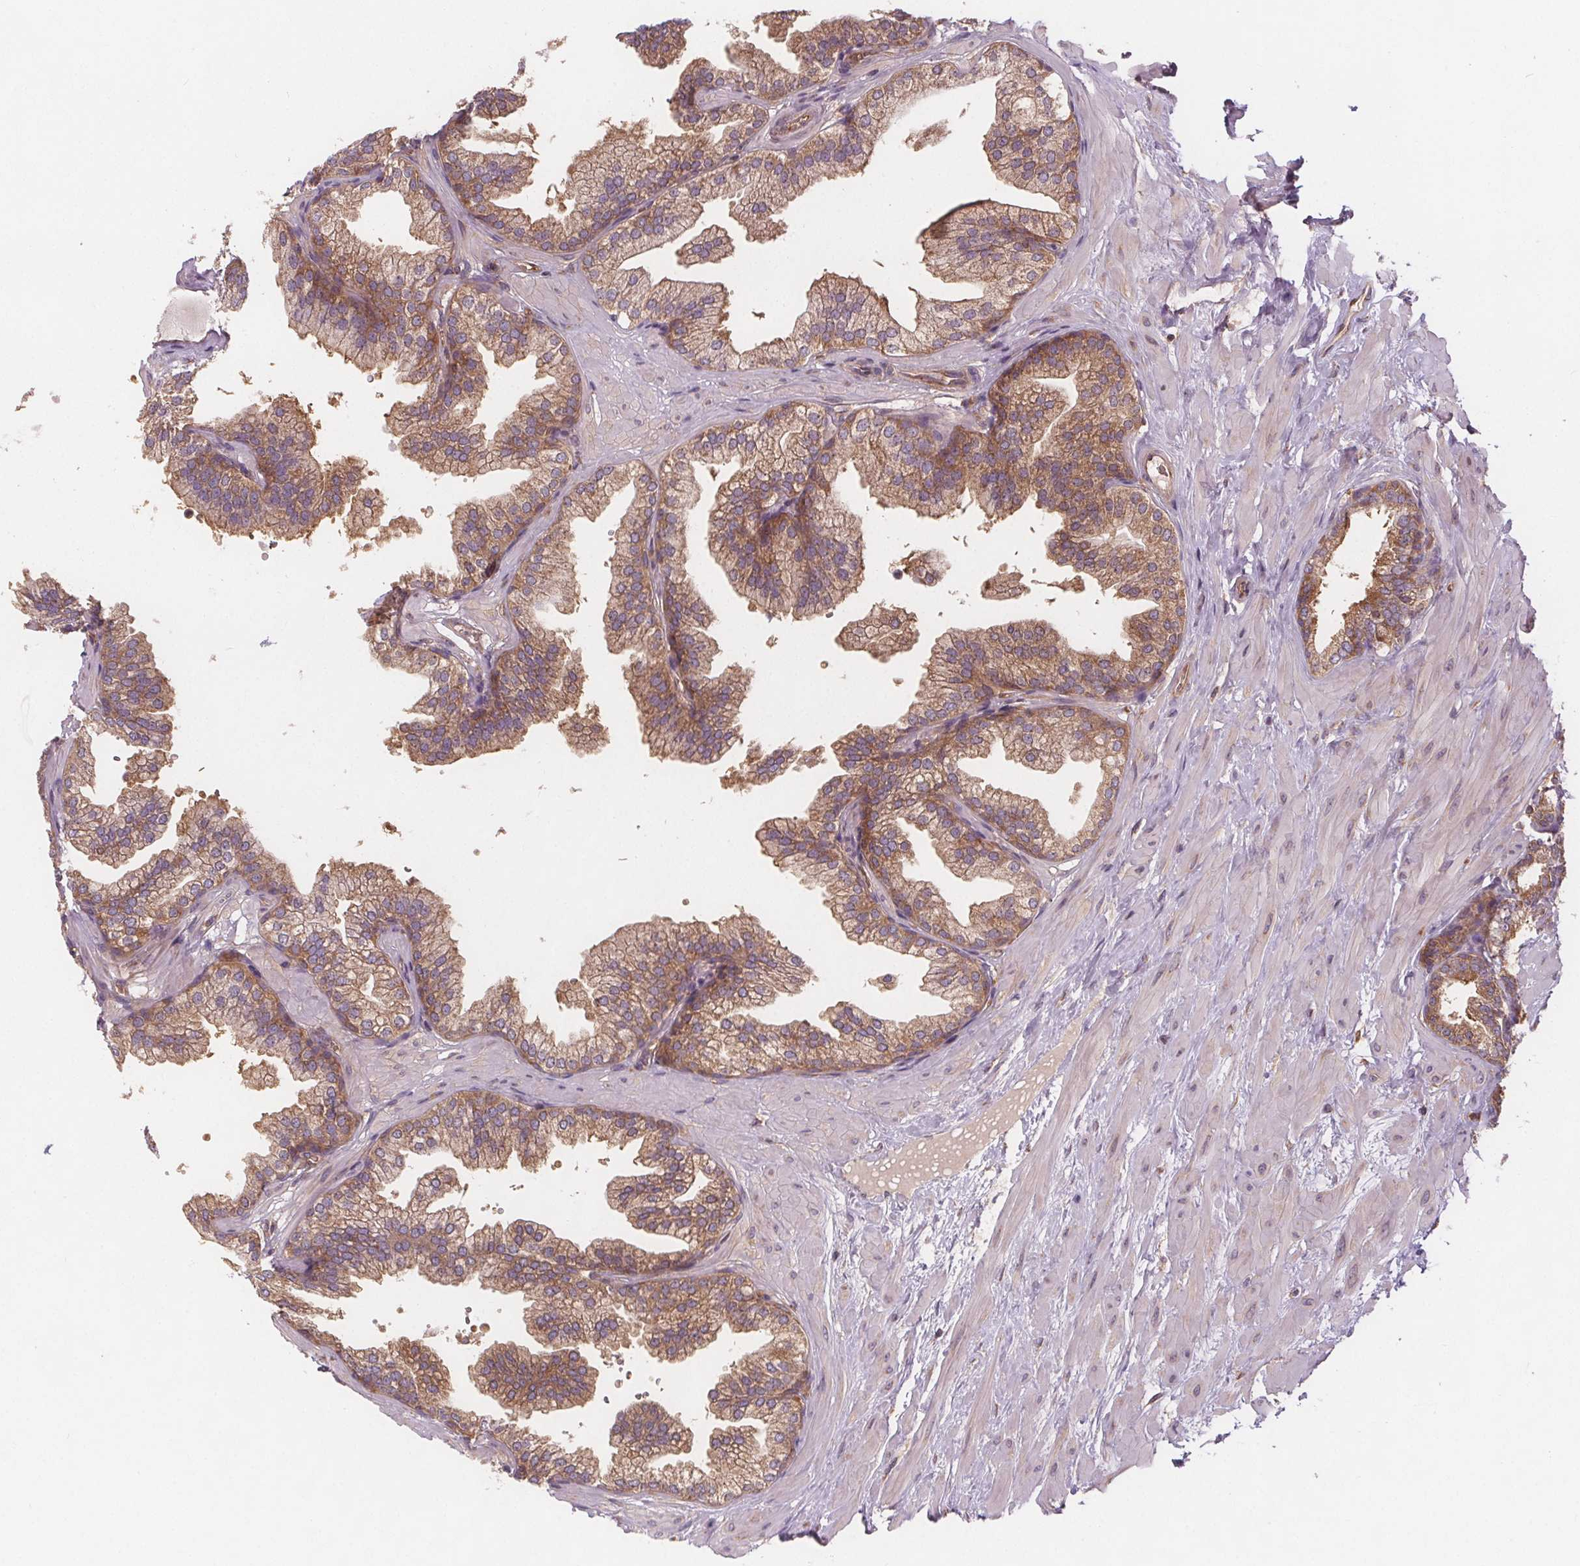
{"staining": {"intensity": "moderate", "quantity": "25%-75%", "location": "cytoplasmic/membranous"}, "tissue": "prostate", "cell_type": "Glandular cells", "image_type": "normal", "snomed": [{"axis": "morphology", "description": "Normal tissue, NOS"}, {"axis": "topography", "description": "Prostate"}], "caption": "The image shows staining of unremarkable prostate, revealing moderate cytoplasmic/membranous protein positivity (brown color) within glandular cells. (DAB IHC with brightfield microscopy, high magnification).", "gene": "EIF3D", "patient": {"sex": "male", "age": 37}}